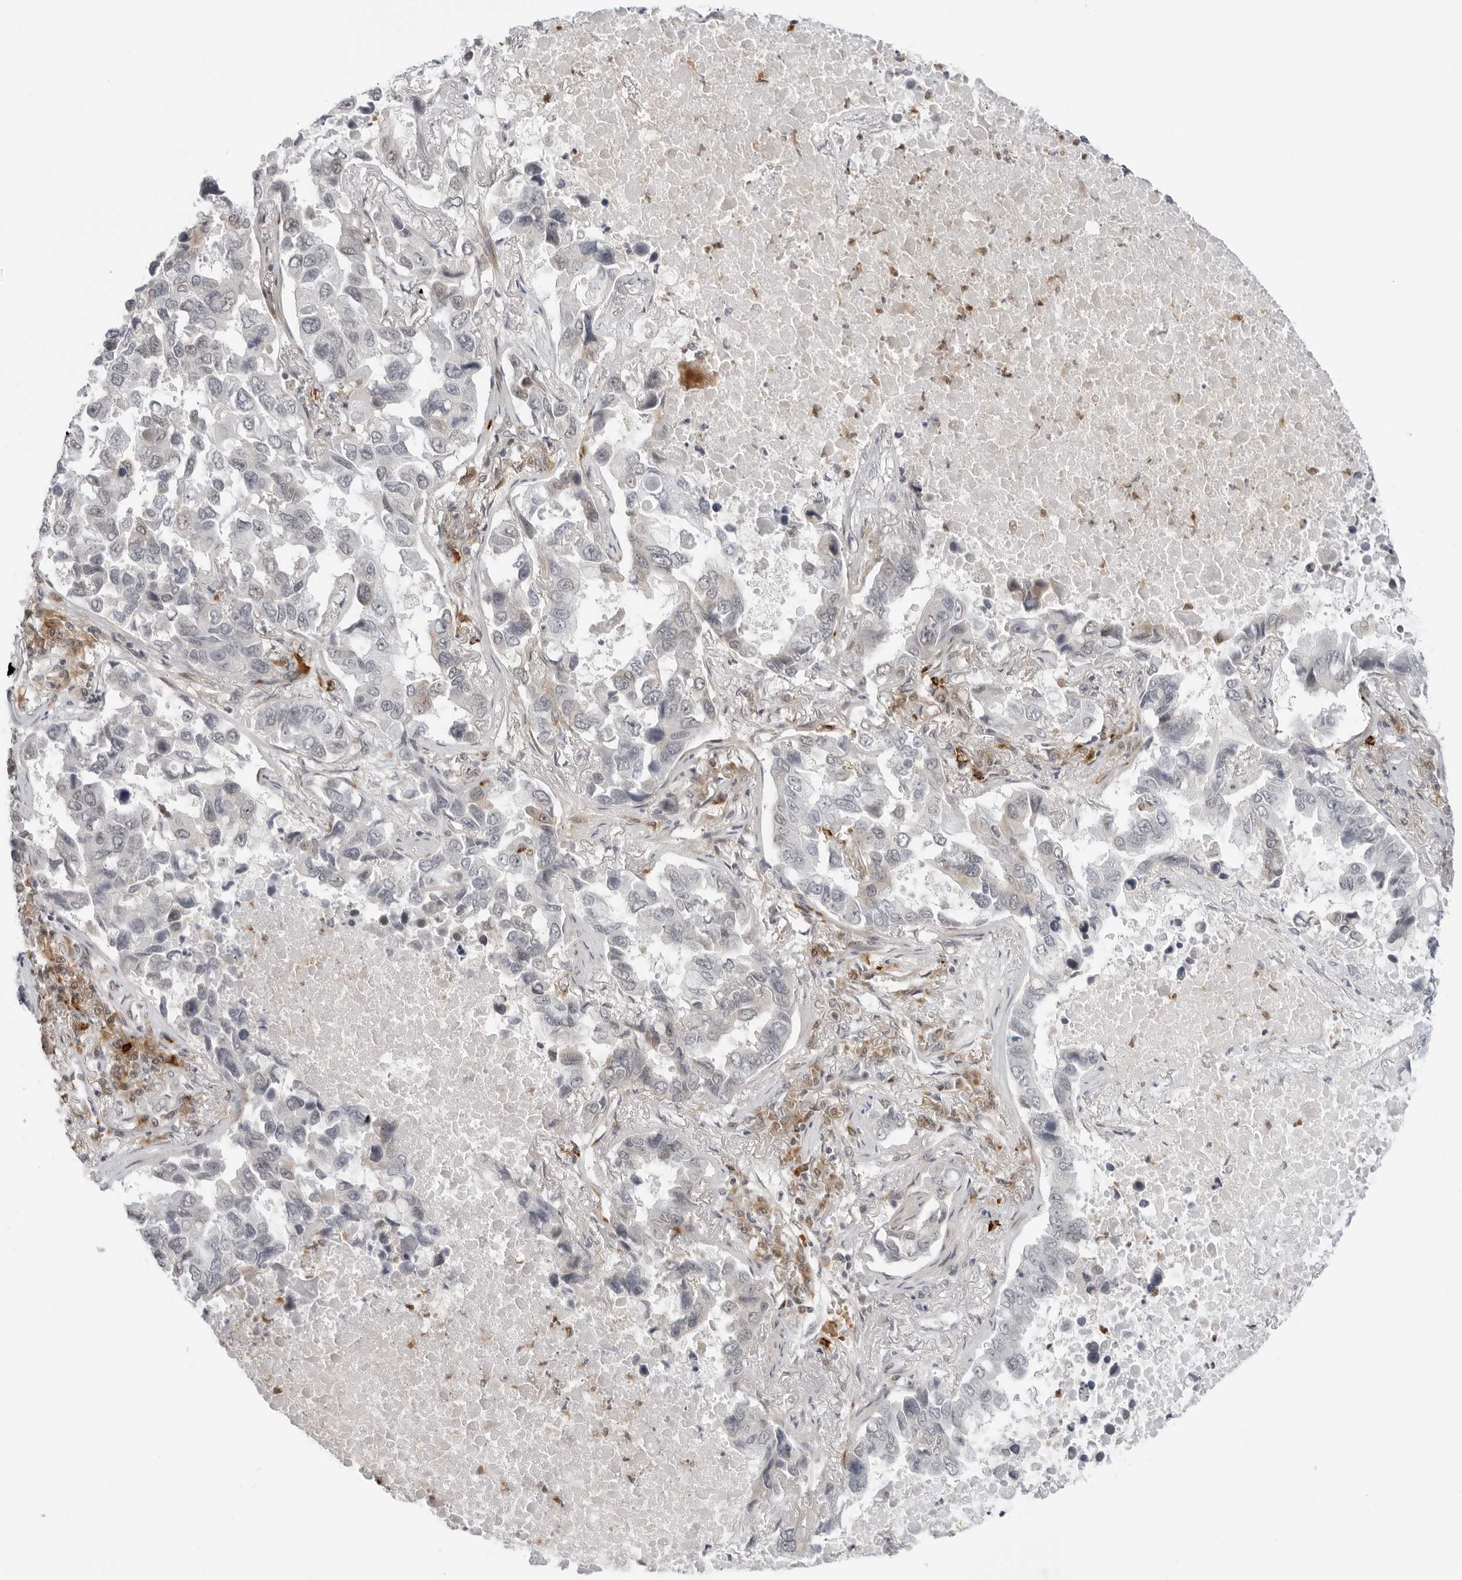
{"staining": {"intensity": "negative", "quantity": "none", "location": "none"}, "tissue": "lung cancer", "cell_type": "Tumor cells", "image_type": "cancer", "snomed": [{"axis": "morphology", "description": "Adenocarcinoma, NOS"}, {"axis": "topography", "description": "Lung"}], "caption": "This is a histopathology image of immunohistochemistry (IHC) staining of lung cancer (adenocarcinoma), which shows no staining in tumor cells.", "gene": "SUGCT", "patient": {"sex": "male", "age": 64}}